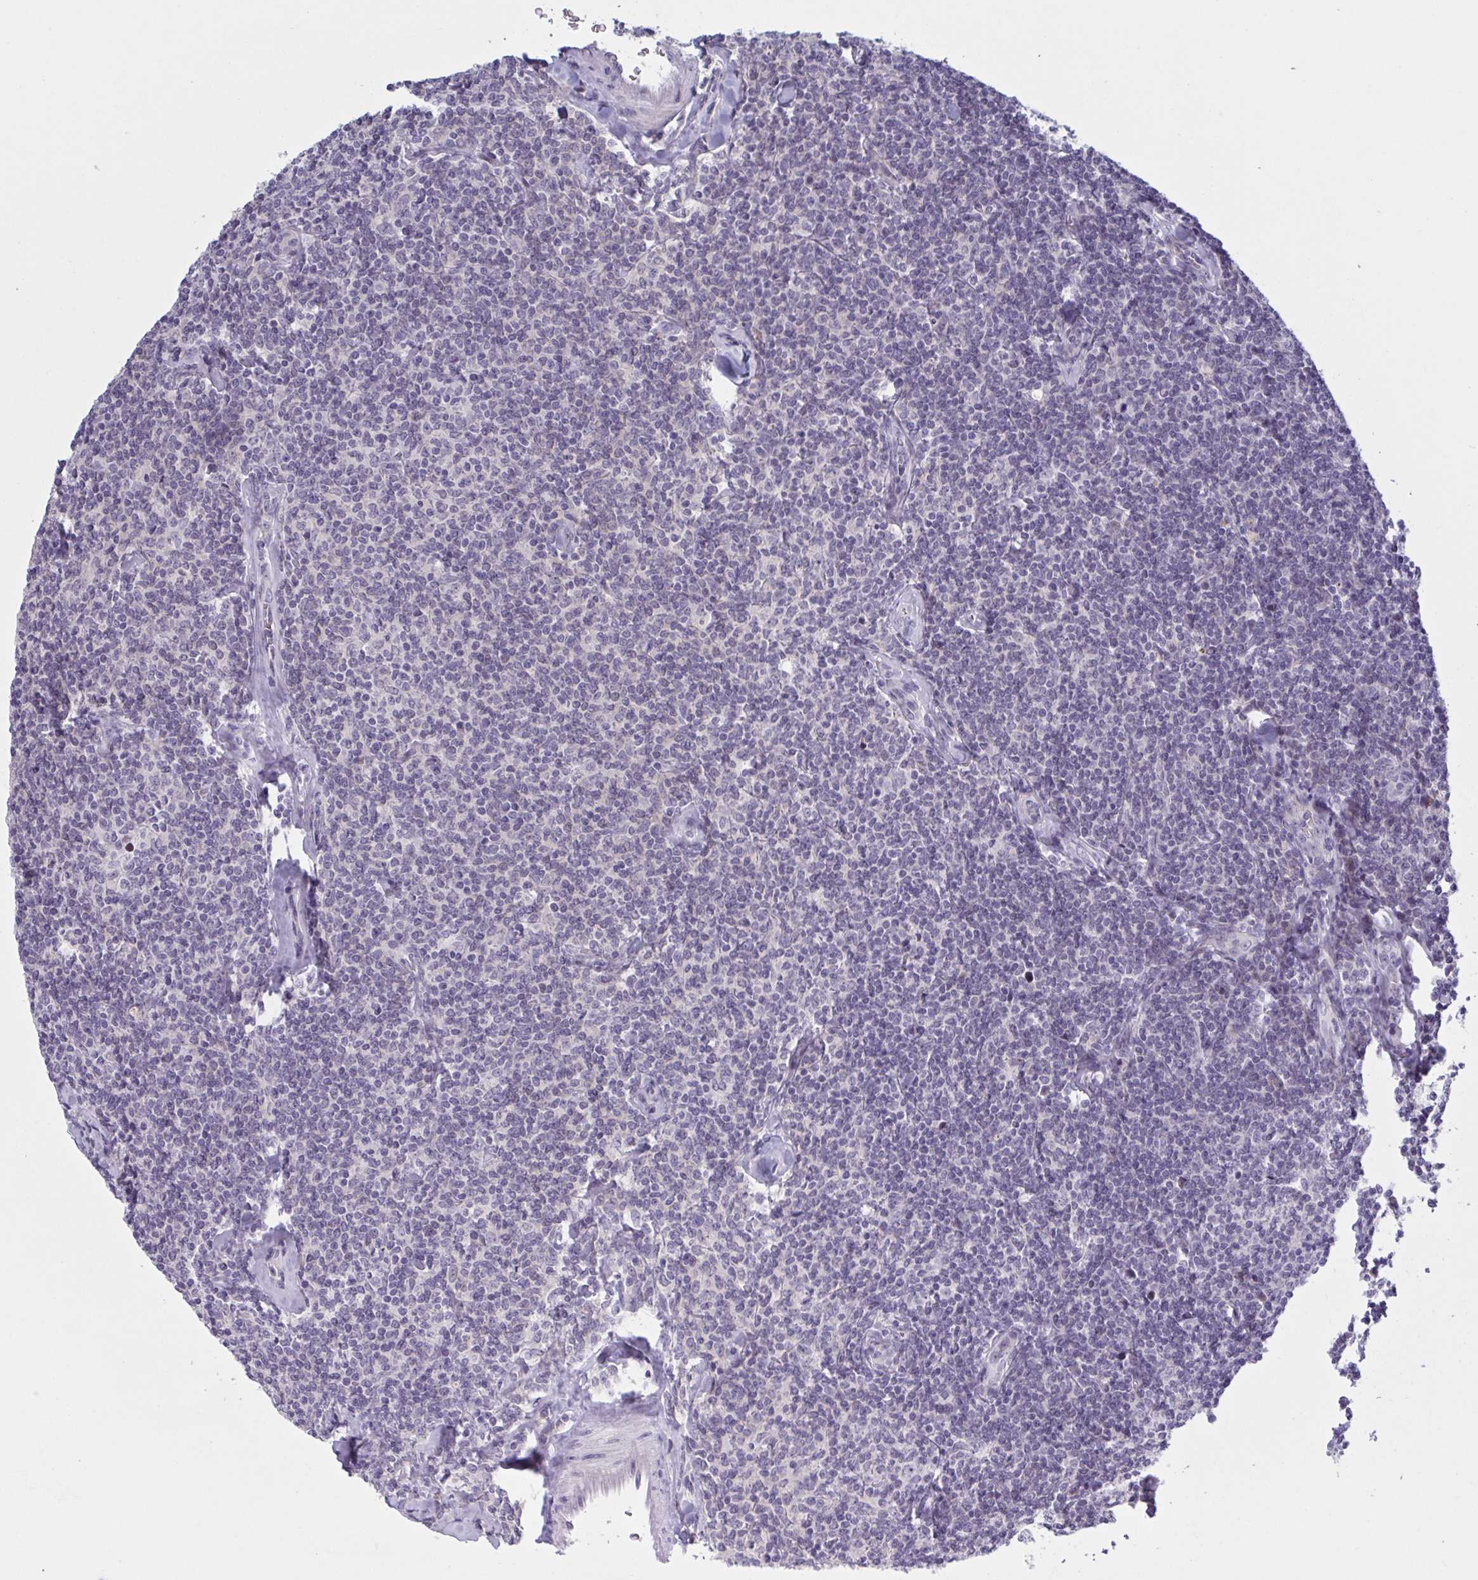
{"staining": {"intensity": "negative", "quantity": "none", "location": "none"}, "tissue": "lymphoma", "cell_type": "Tumor cells", "image_type": "cancer", "snomed": [{"axis": "morphology", "description": "Malignant lymphoma, non-Hodgkin's type, Low grade"}, {"axis": "topography", "description": "Lymph node"}], "caption": "Immunohistochemical staining of human malignant lymphoma, non-Hodgkin's type (low-grade) displays no significant expression in tumor cells.", "gene": "HSD11B2", "patient": {"sex": "female", "age": 56}}